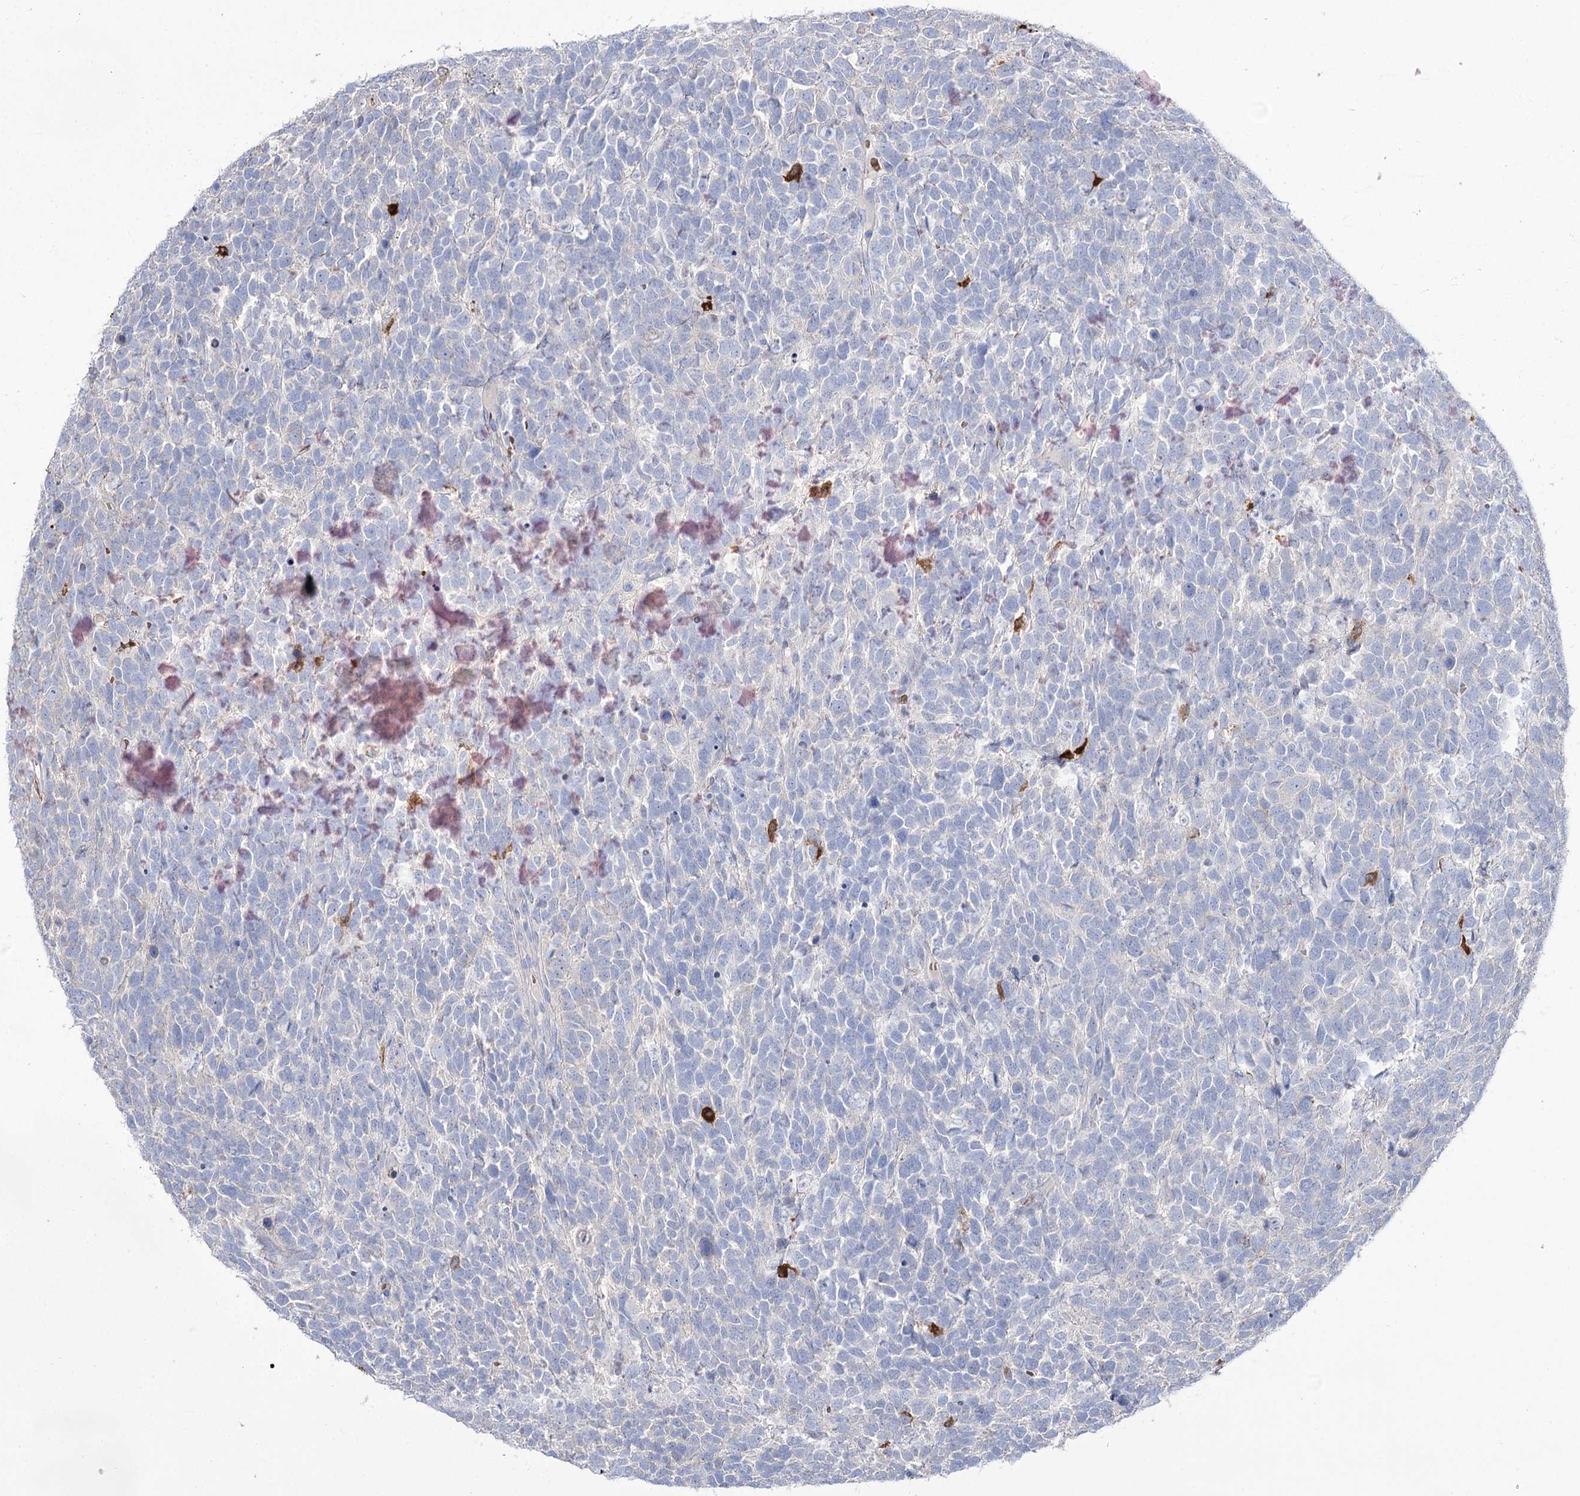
{"staining": {"intensity": "negative", "quantity": "none", "location": "none"}, "tissue": "urothelial cancer", "cell_type": "Tumor cells", "image_type": "cancer", "snomed": [{"axis": "morphology", "description": "Urothelial carcinoma, High grade"}, {"axis": "topography", "description": "Urinary bladder"}], "caption": "Immunohistochemical staining of human urothelial carcinoma (high-grade) displays no significant expression in tumor cells.", "gene": "ZNF622", "patient": {"sex": "female", "age": 82}}